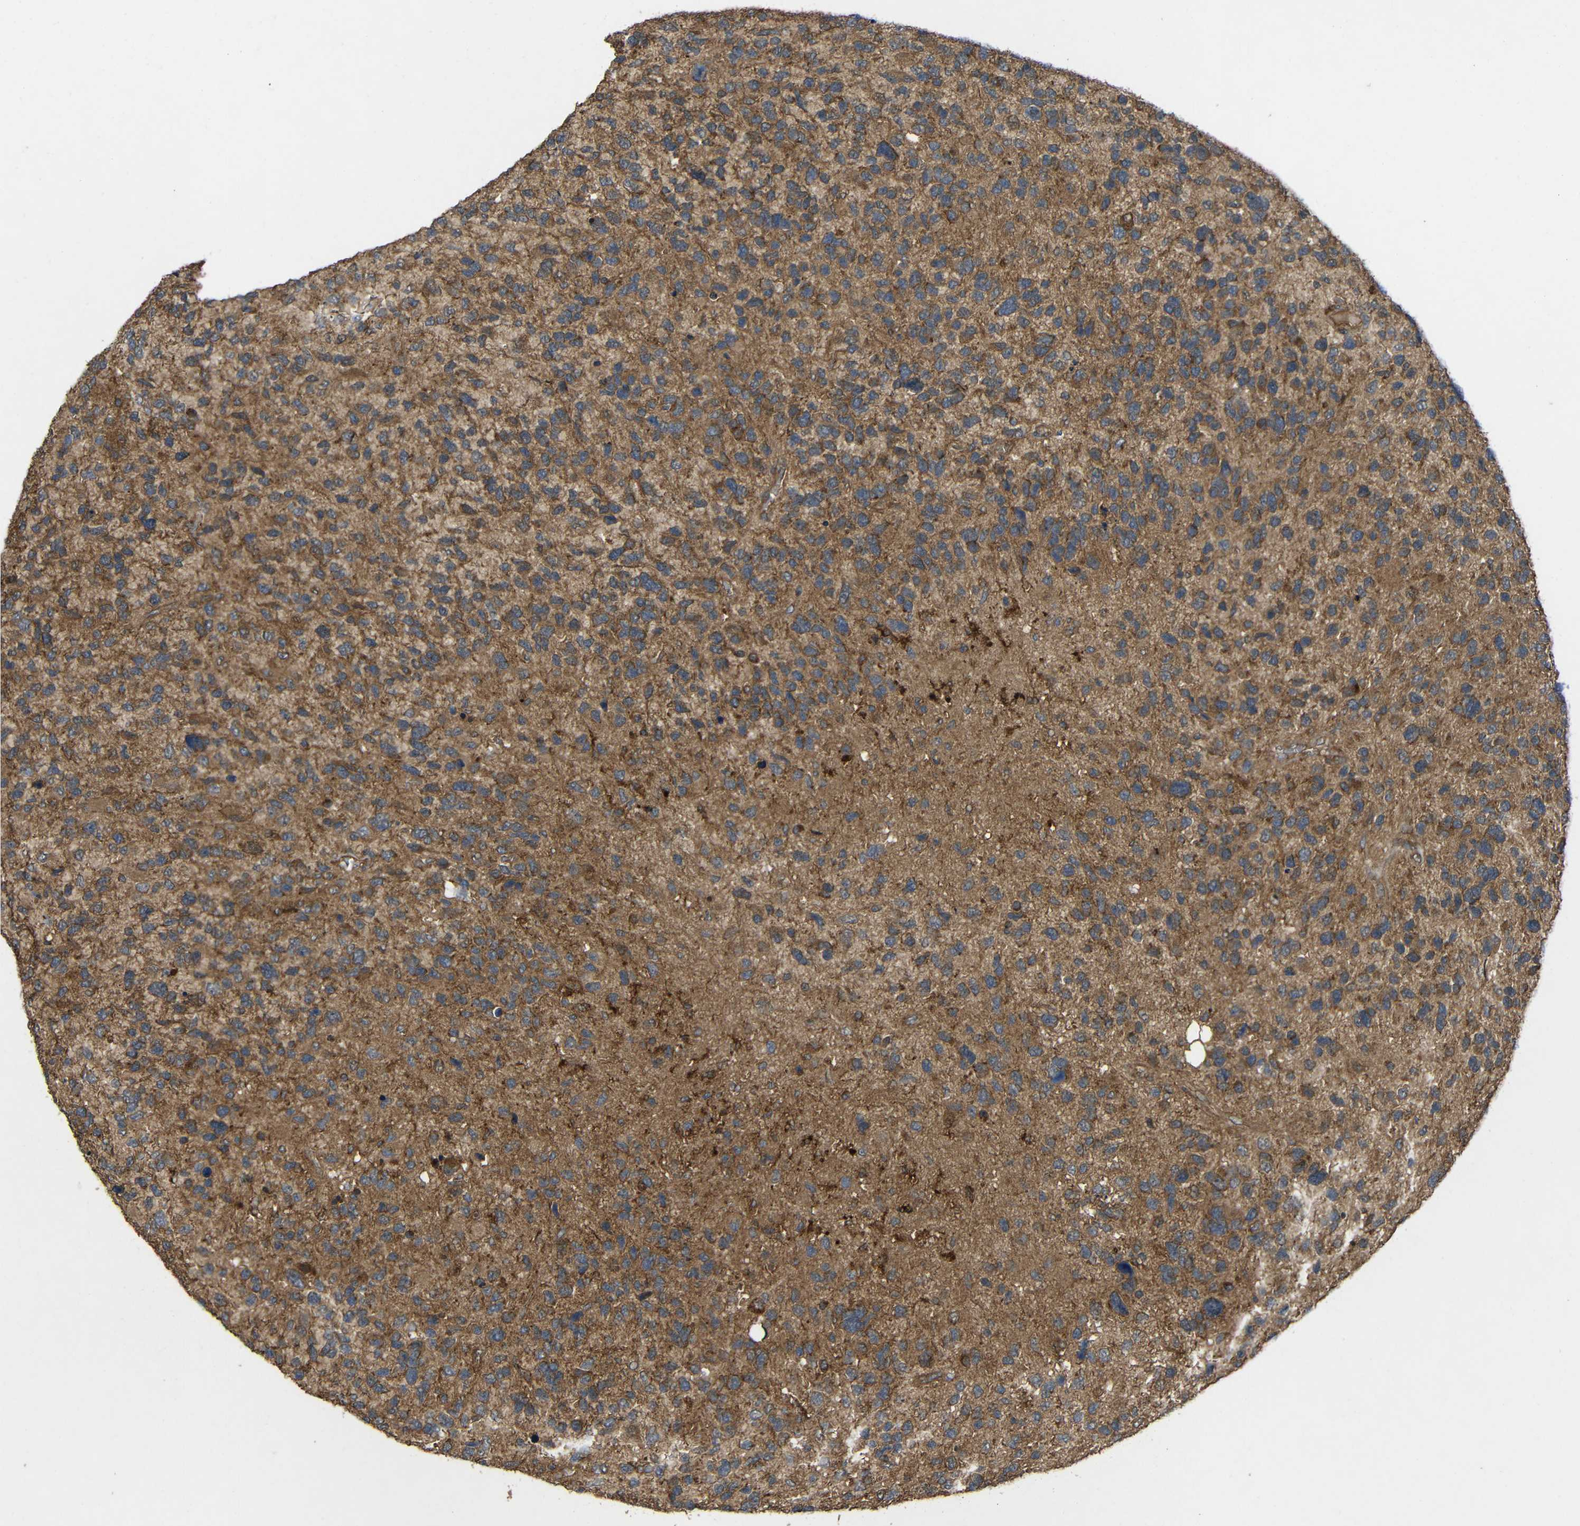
{"staining": {"intensity": "moderate", "quantity": ">75%", "location": "cytoplasmic/membranous"}, "tissue": "glioma", "cell_type": "Tumor cells", "image_type": "cancer", "snomed": [{"axis": "morphology", "description": "Glioma, malignant, High grade"}, {"axis": "topography", "description": "Brain"}], "caption": "Moderate cytoplasmic/membranous positivity for a protein is appreciated in approximately >75% of tumor cells of glioma using IHC.", "gene": "C1GALT1", "patient": {"sex": "female", "age": 58}}